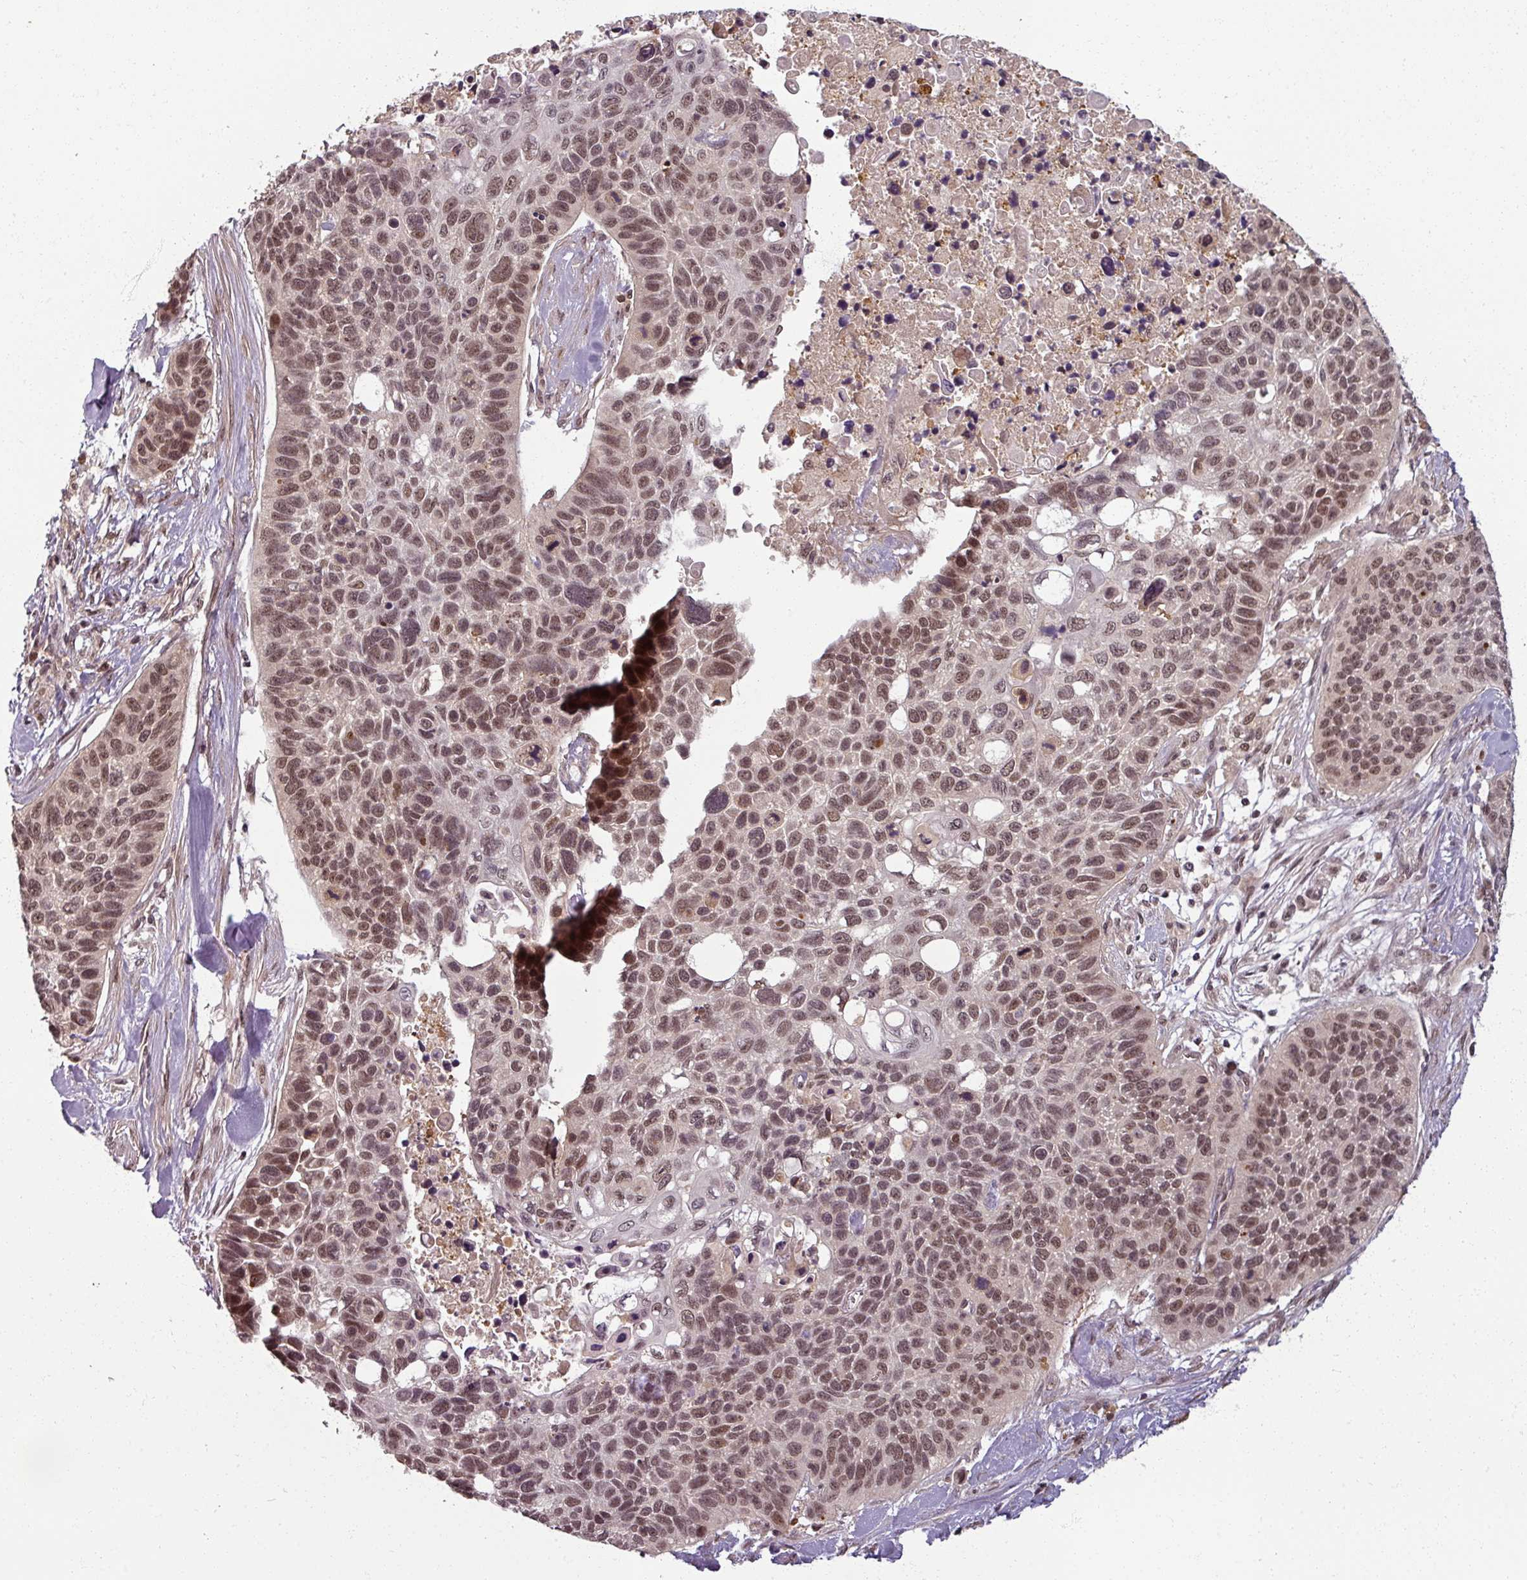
{"staining": {"intensity": "moderate", "quantity": ">75%", "location": "nuclear"}, "tissue": "lung cancer", "cell_type": "Tumor cells", "image_type": "cancer", "snomed": [{"axis": "morphology", "description": "Squamous cell carcinoma, NOS"}, {"axis": "topography", "description": "Lung"}], "caption": "The histopathology image reveals a brown stain indicating the presence of a protein in the nuclear of tumor cells in squamous cell carcinoma (lung).", "gene": "POLR2G", "patient": {"sex": "male", "age": 62}}